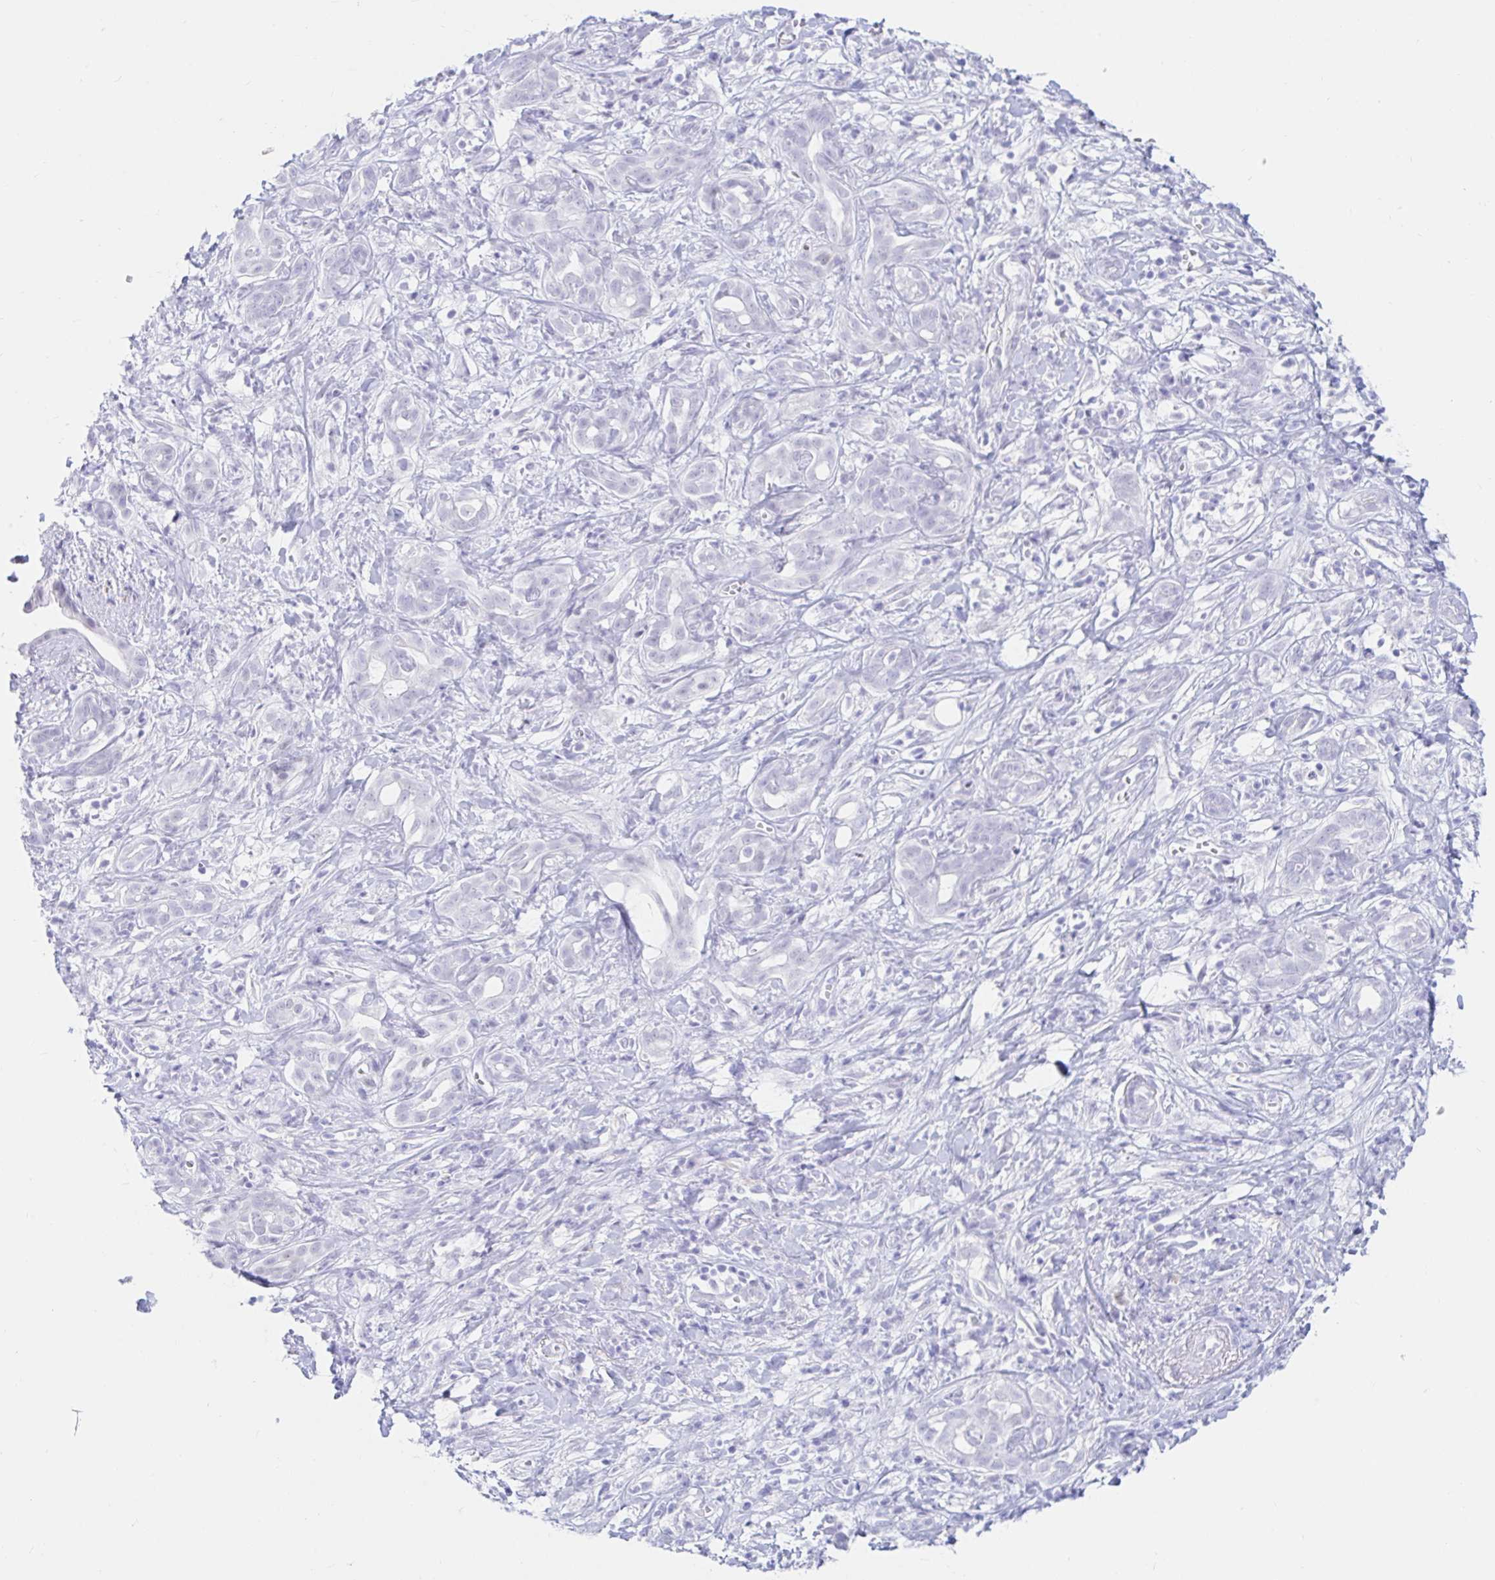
{"staining": {"intensity": "negative", "quantity": "none", "location": "none"}, "tissue": "pancreatic cancer", "cell_type": "Tumor cells", "image_type": "cancer", "snomed": [{"axis": "morphology", "description": "Adenocarcinoma, NOS"}, {"axis": "topography", "description": "Pancreas"}], "caption": "An image of human pancreatic cancer (adenocarcinoma) is negative for staining in tumor cells.", "gene": "OR6T1", "patient": {"sex": "male", "age": 61}}